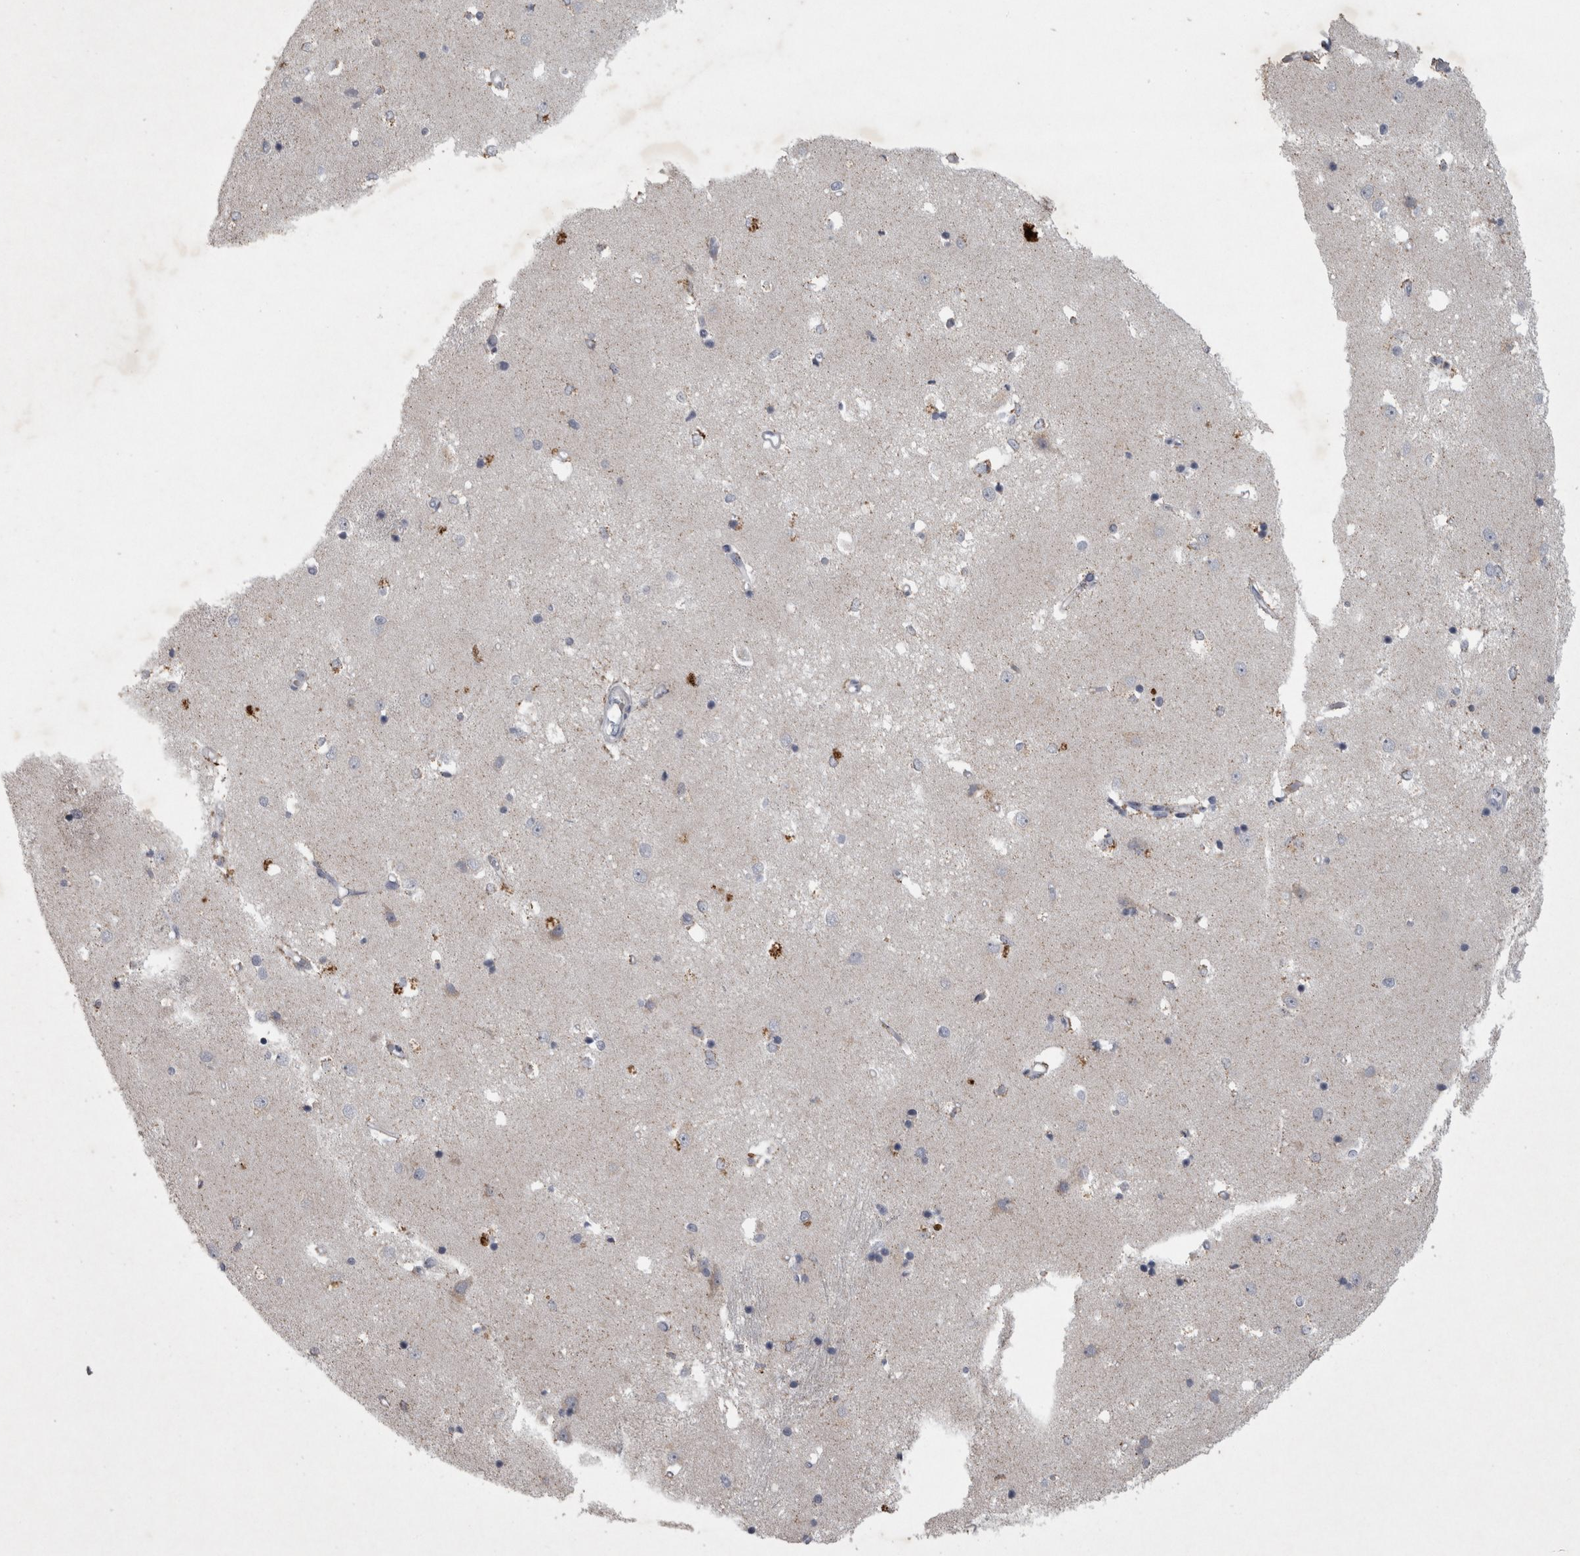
{"staining": {"intensity": "negative", "quantity": "none", "location": "none"}, "tissue": "caudate", "cell_type": "Glial cells", "image_type": "normal", "snomed": [{"axis": "morphology", "description": "Normal tissue, NOS"}, {"axis": "topography", "description": "Lateral ventricle wall"}], "caption": "IHC photomicrograph of normal caudate stained for a protein (brown), which displays no expression in glial cells.", "gene": "ENPP7", "patient": {"sex": "male", "age": 45}}